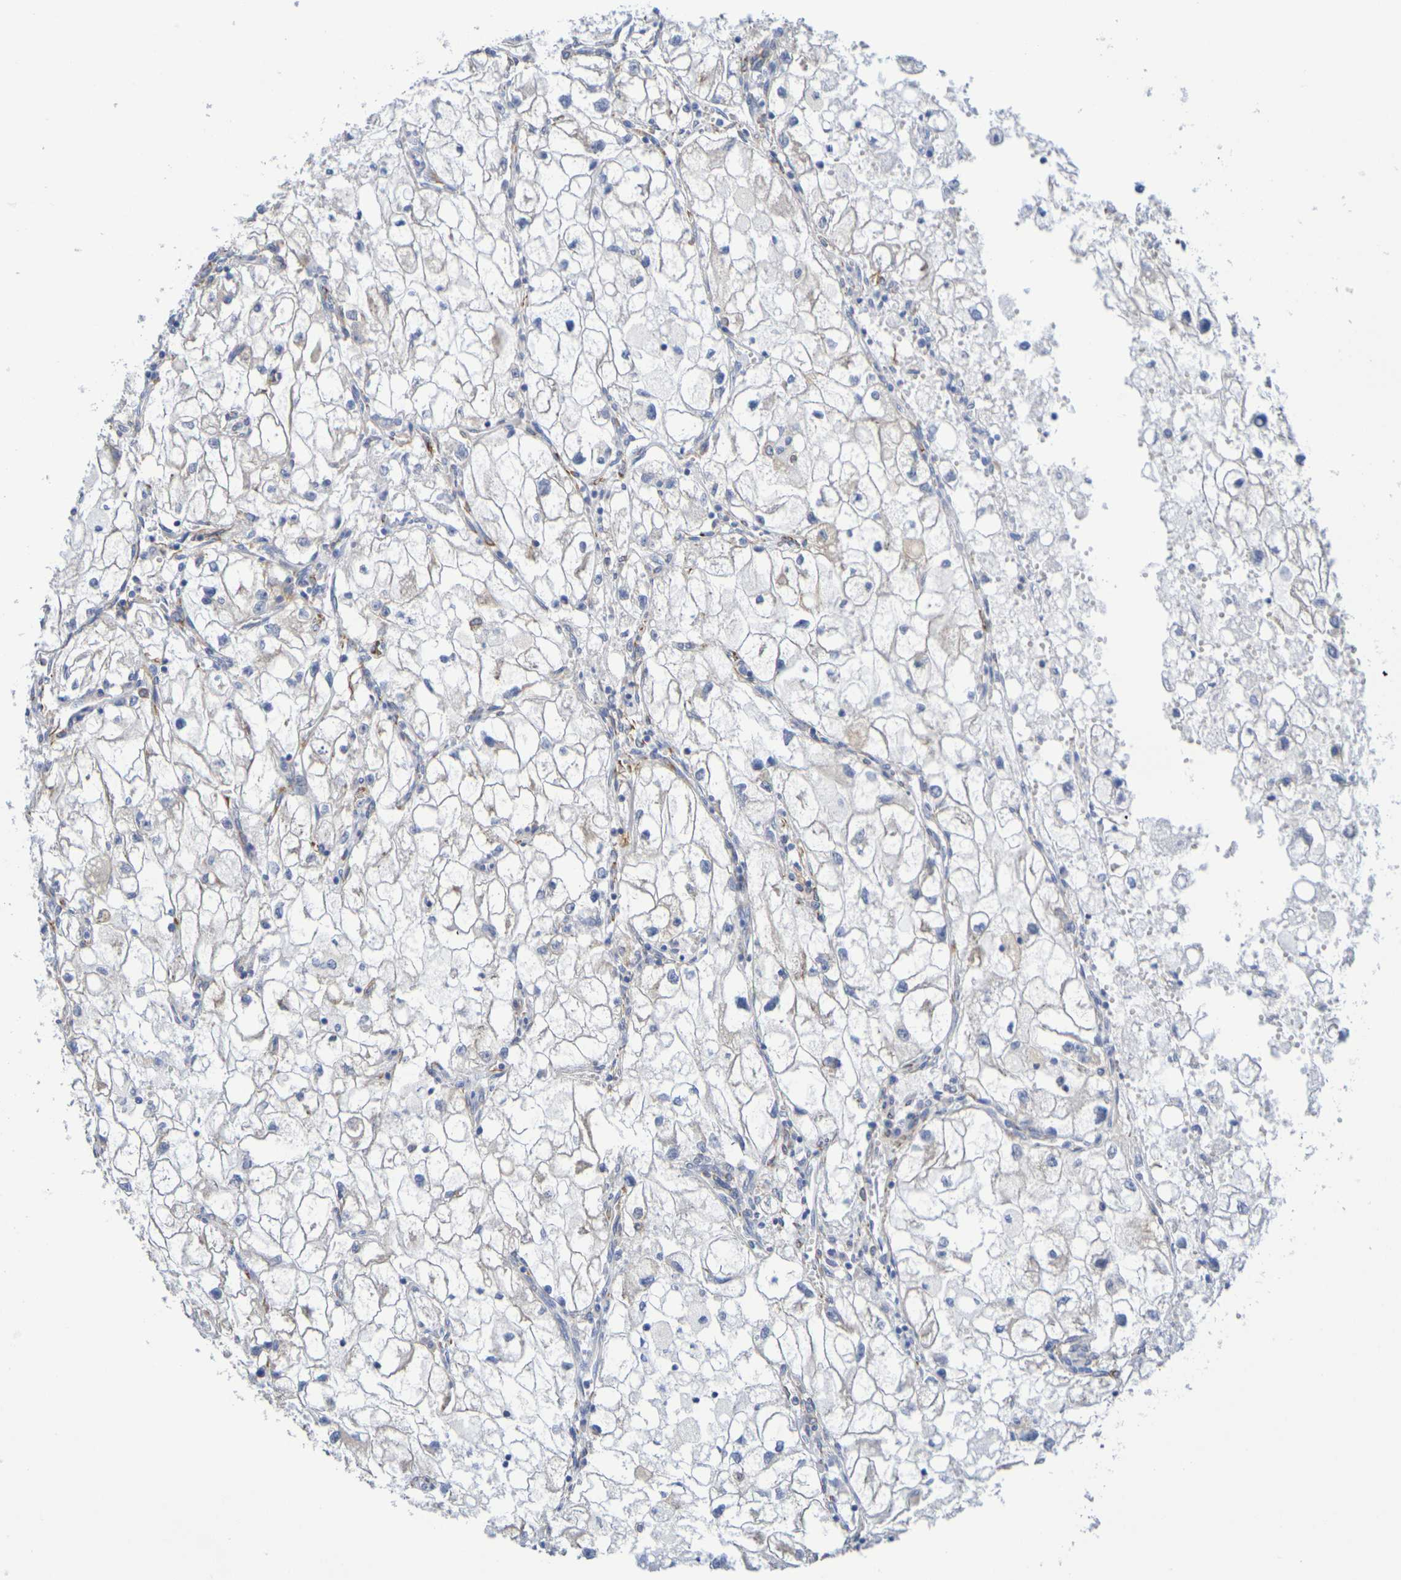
{"staining": {"intensity": "weak", "quantity": "<25%", "location": "cytoplasmic/membranous"}, "tissue": "renal cancer", "cell_type": "Tumor cells", "image_type": "cancer", "snomed": [{"axis": "morphology", "description": "Adenocarcinoma, NOS"}, {"axis": "topography", "description": "Kidney"}], "caption": "Immunohistochemistry (IHC) photomicrograph of neoplastic tissue: adenocarcinoma (renal) stained with DAB (3,3'-diaminobenzidine) reveals no significant protein staining in tumor cells.", "gene": "TMCC3", "patient": {"sex": "female", "age": 70}}